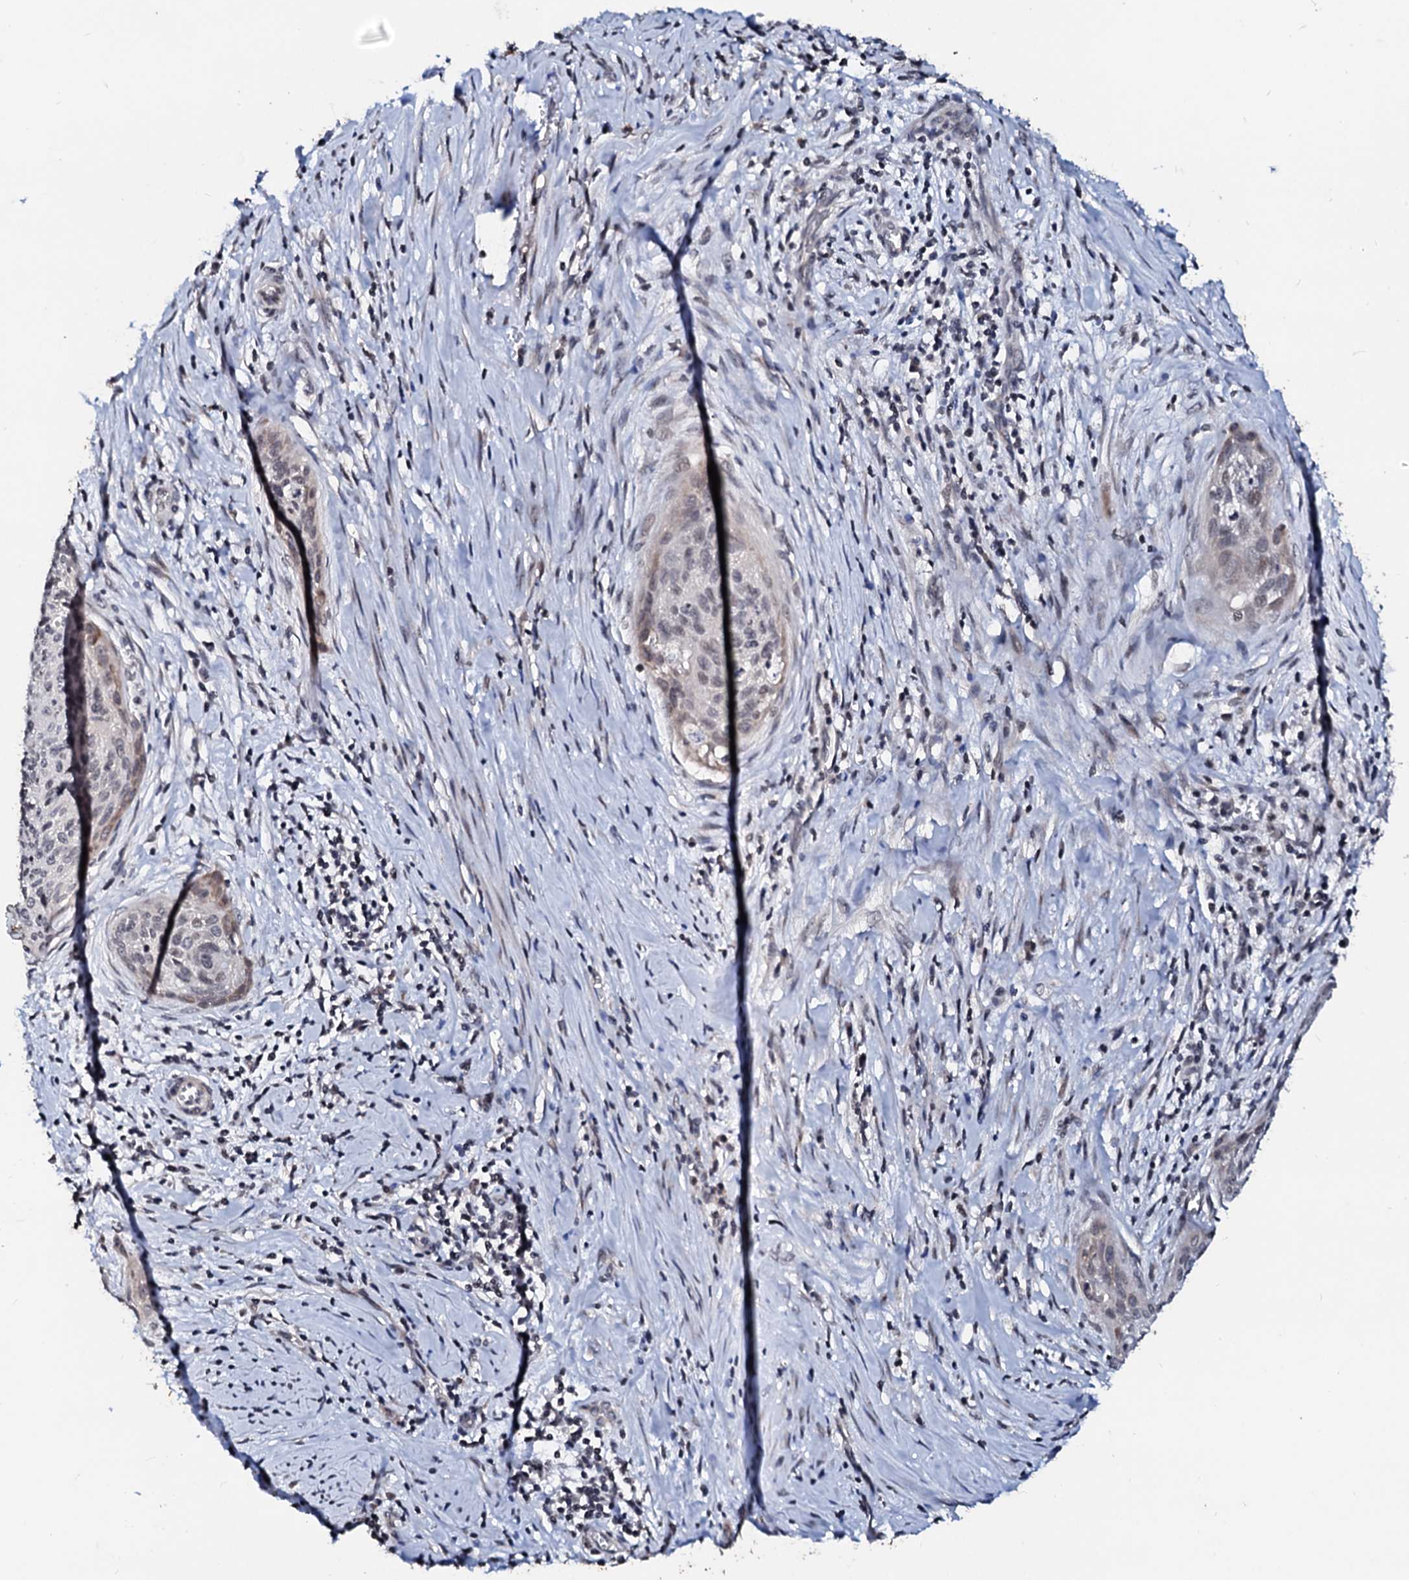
{"staining": {"intensity": "weak", "quantity": "<25%", "location": "nuclear"}, "tissue": "cervical cancer", "cell_type": "Tumor cells", "image_type": "cancer", "snomed": [{"axis": "morphology", "description": "Squamous cell carcinoma, NOS"}, {"axis": "topography", "description": "Cervix"}], "caption": "Tumor cells are negative for protein expression in human squamous cell carcinoma (cervical). The staining is performed using DAB brown chromogen with nuclei counter-stained in using hematoxylin.", "gene": "LSM11", "patient": {"sex": "female", "age": 55}}